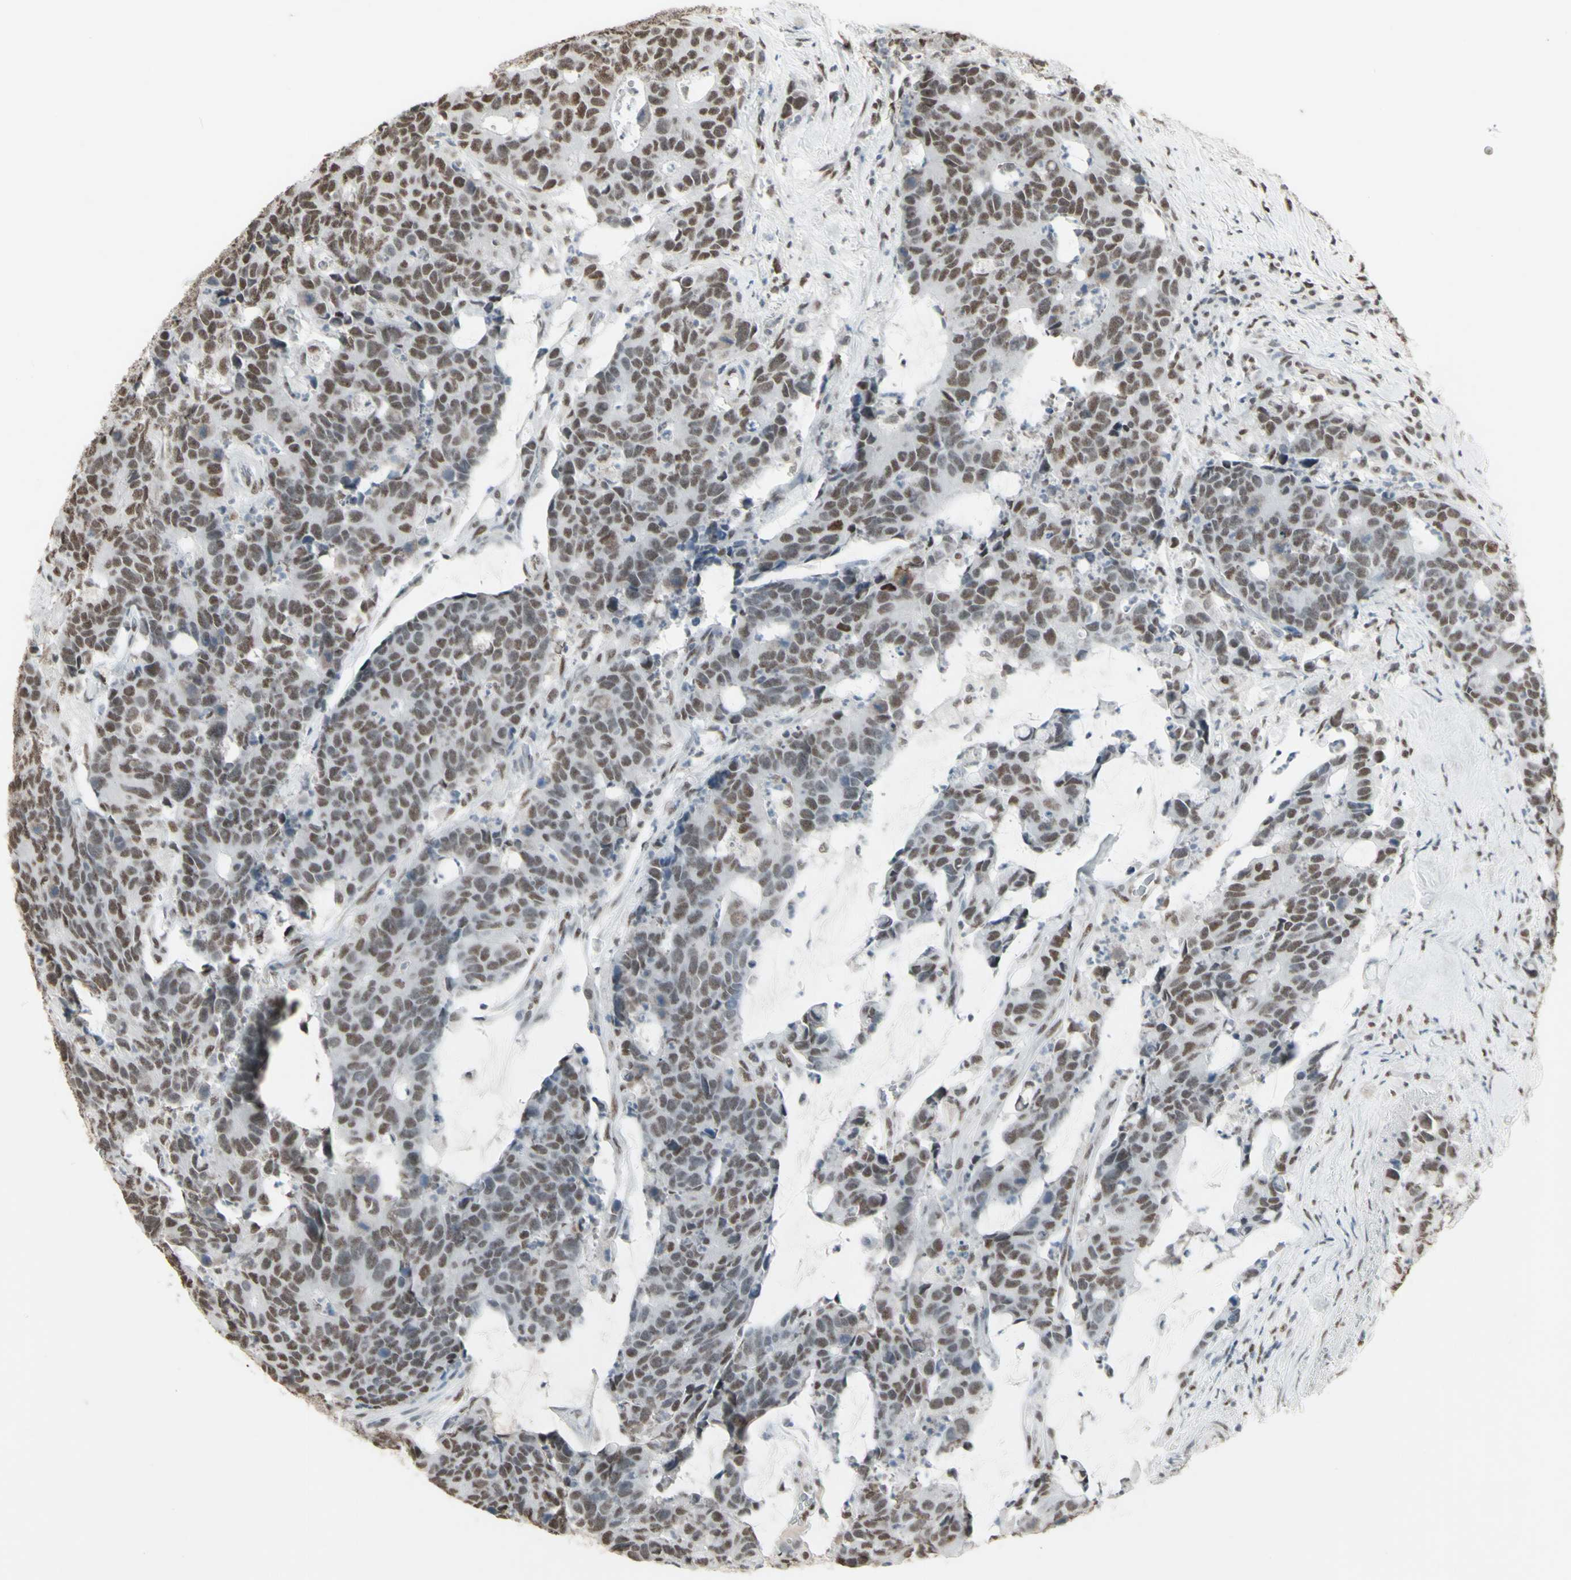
{"staining": {"intensity": "moderate", "quantity": ">75%", "location": "nuclear"}, "tissue": "colorectal cancer", "cell_type": "Tumor cells", "image_type": "cancer", "snomed": [{"axis": "morphology", "description": "Adenocarcinoma, NOS"}, {"axis": "topography", "description": "Colon"}], "caption": "High-power microscopy captured an immunohistochemistry (IHC) photomicrograph of colorectal adenocarcinoma, revealing moderate nuclear staining in about >75% of tumor cells.", "gene": "TRIM28", "patient": {"sex": "female", "age": 86}}